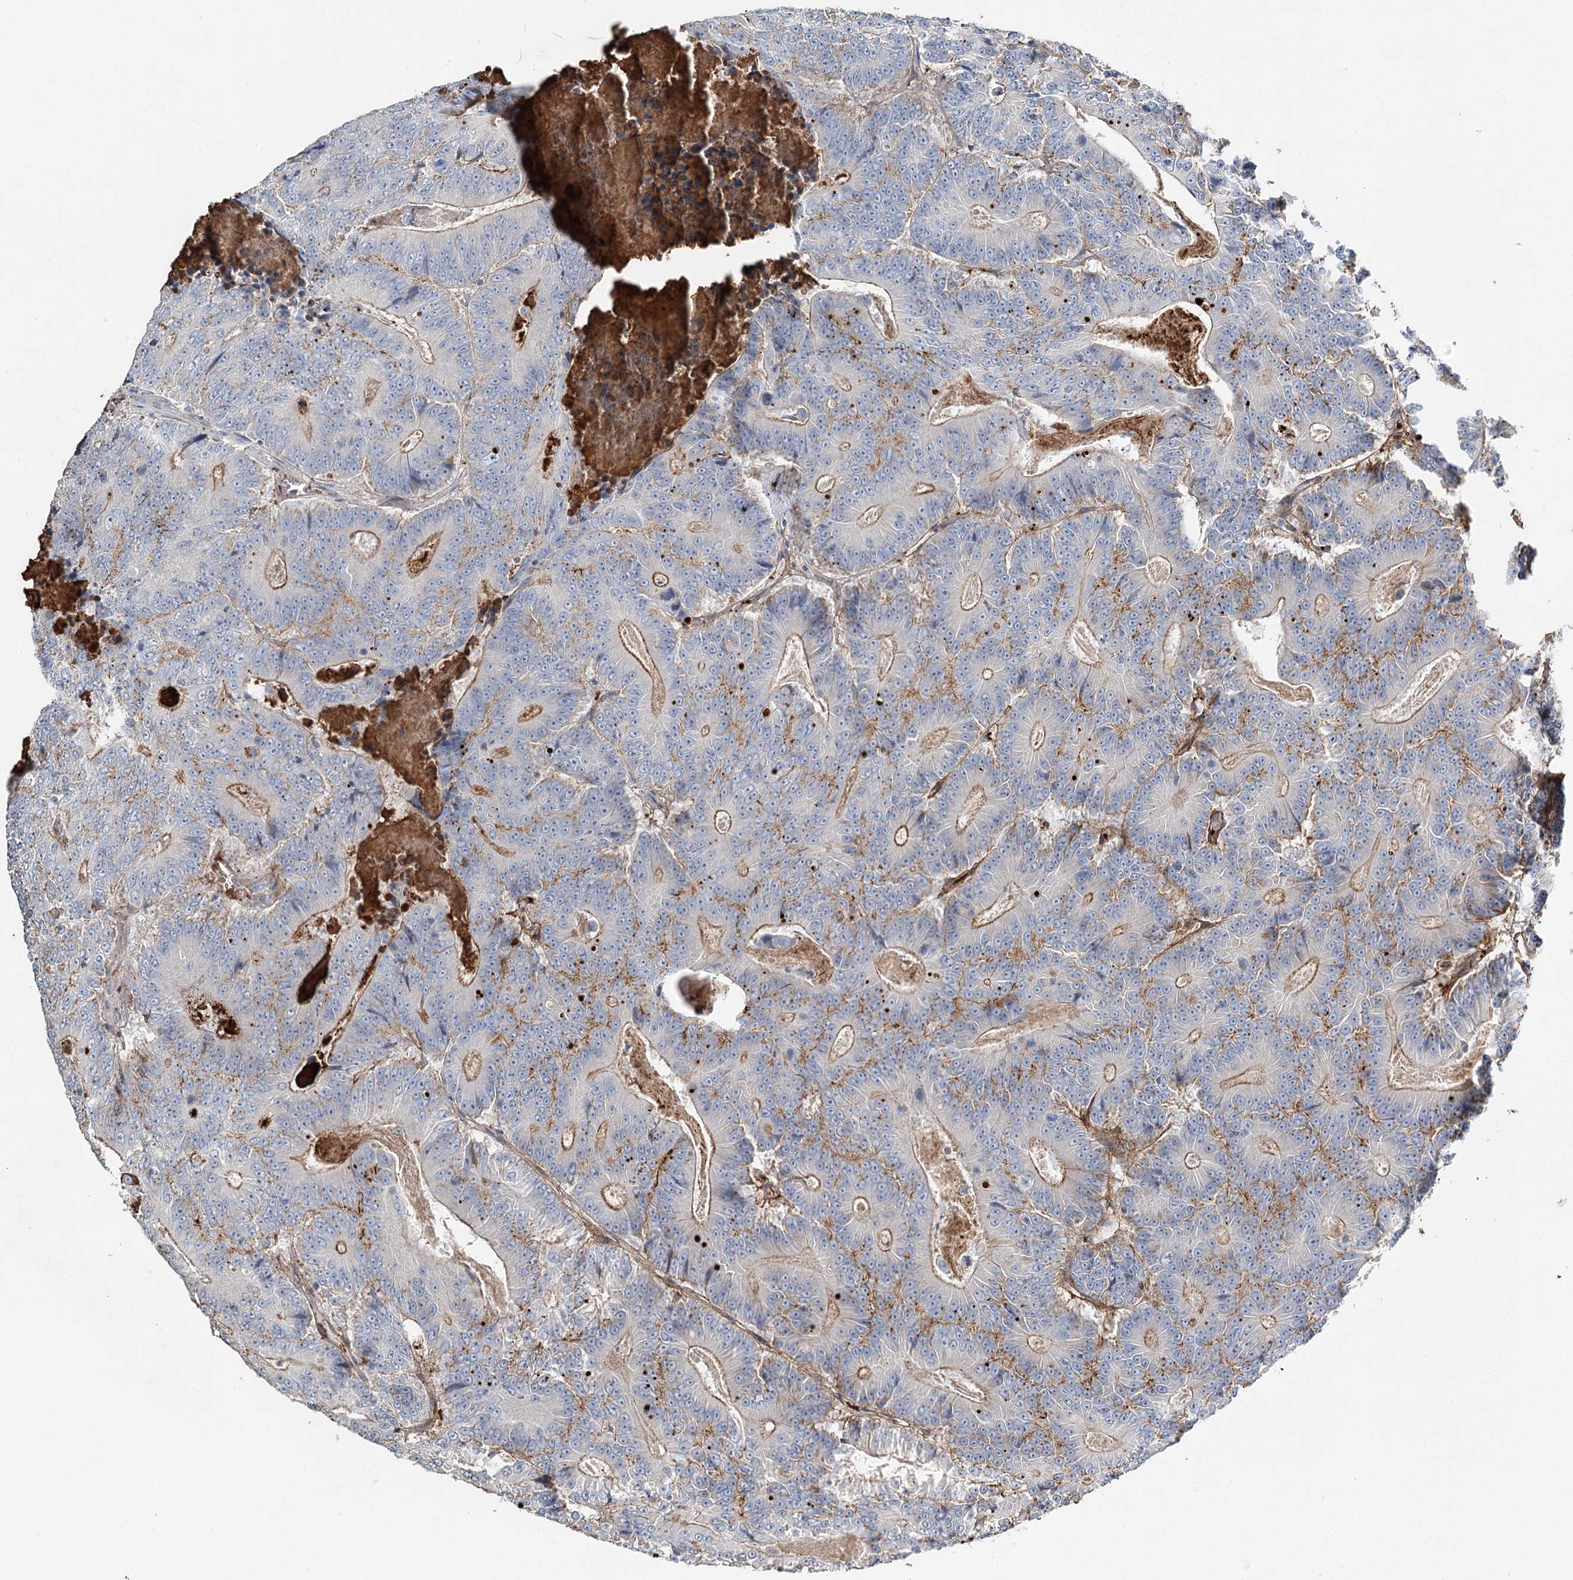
{"staining": {"intensity": "moderate", "quantity": "25%-75%", "location": "cytoplasmic/membranous"}, "tissue": "colorectal cancer", "cell_type": "Tumor cells", "image_type": "cancer", "snomed": [{"axis": "morphology", "description": "Adenocarcinoma, NOS"}, {"axis": "topography", "description": "Colon"}], "caption": "The immunohistochemical stain shows moderate cytoplasmic/membranous positivity in tumor cells of colorectal cancer (adenocarcinoma) tissue. The staining was performed using DAB to visualize the protein expression in brown, while the nuclei were stained in blue with hematoxylin (Magnification: 20x).", "gene": "ALKBH8", "patient": {"sex": "male", "age": 83}}